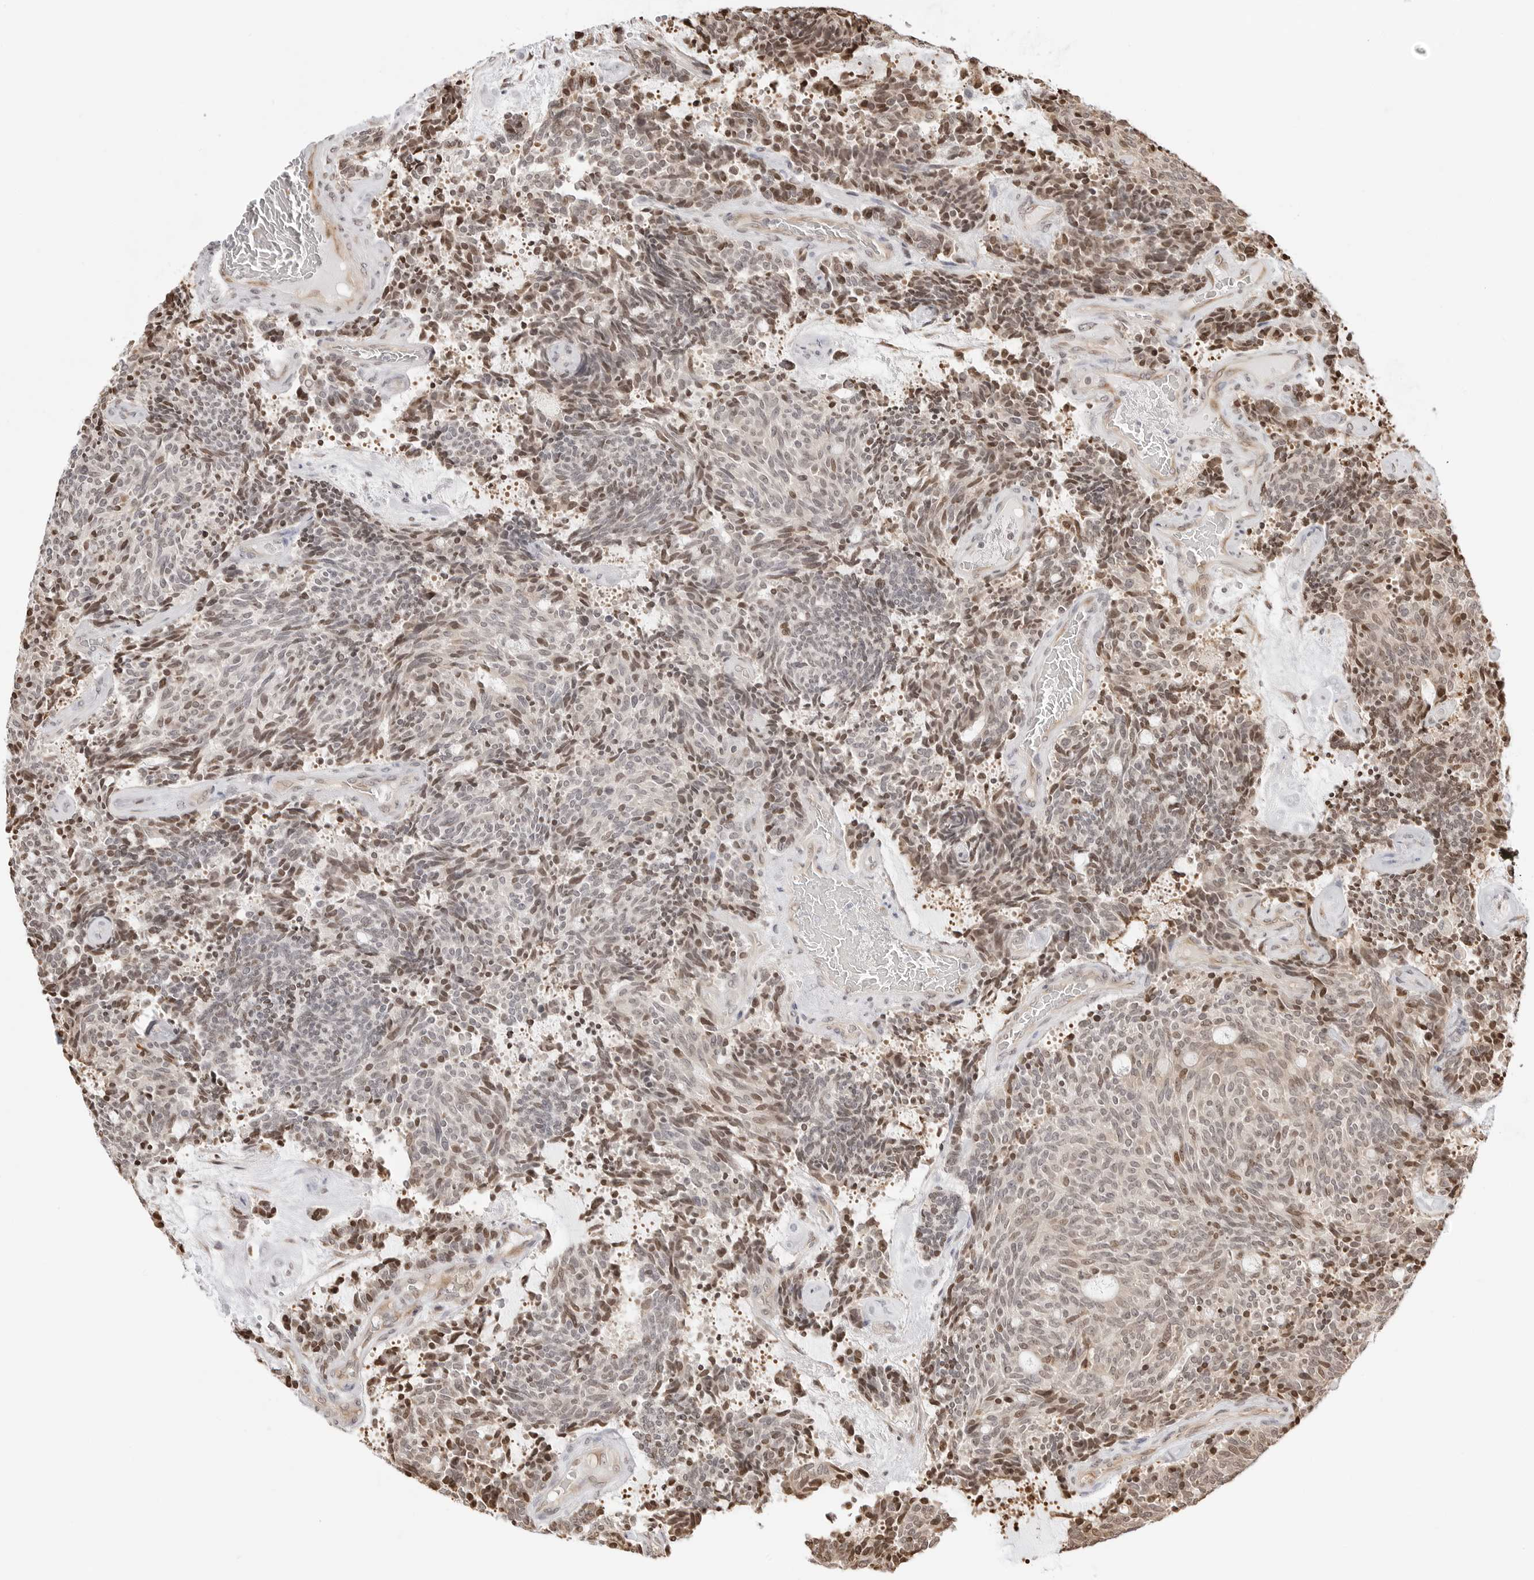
{"staining": {"intensity": "moderate", "quantity": "25%-75%", "location": "nuclear"}, "tissue": "carcinoid", "cell_type": "Tumor cells", "image_type": "cancer", "snomed": [{"axis": "morphology", "description": "Carcinoid, malignant, NOS"}, {"axis": "topography", "description": "Pancreas"}], "caption": "This is an image of immunohistochemistry staining of malignant carcinoid, which shows moderate expression in the nuclear of tumor cells.", "gene": "FKBP14", "patient": {"sex": "female", "age": 54}}